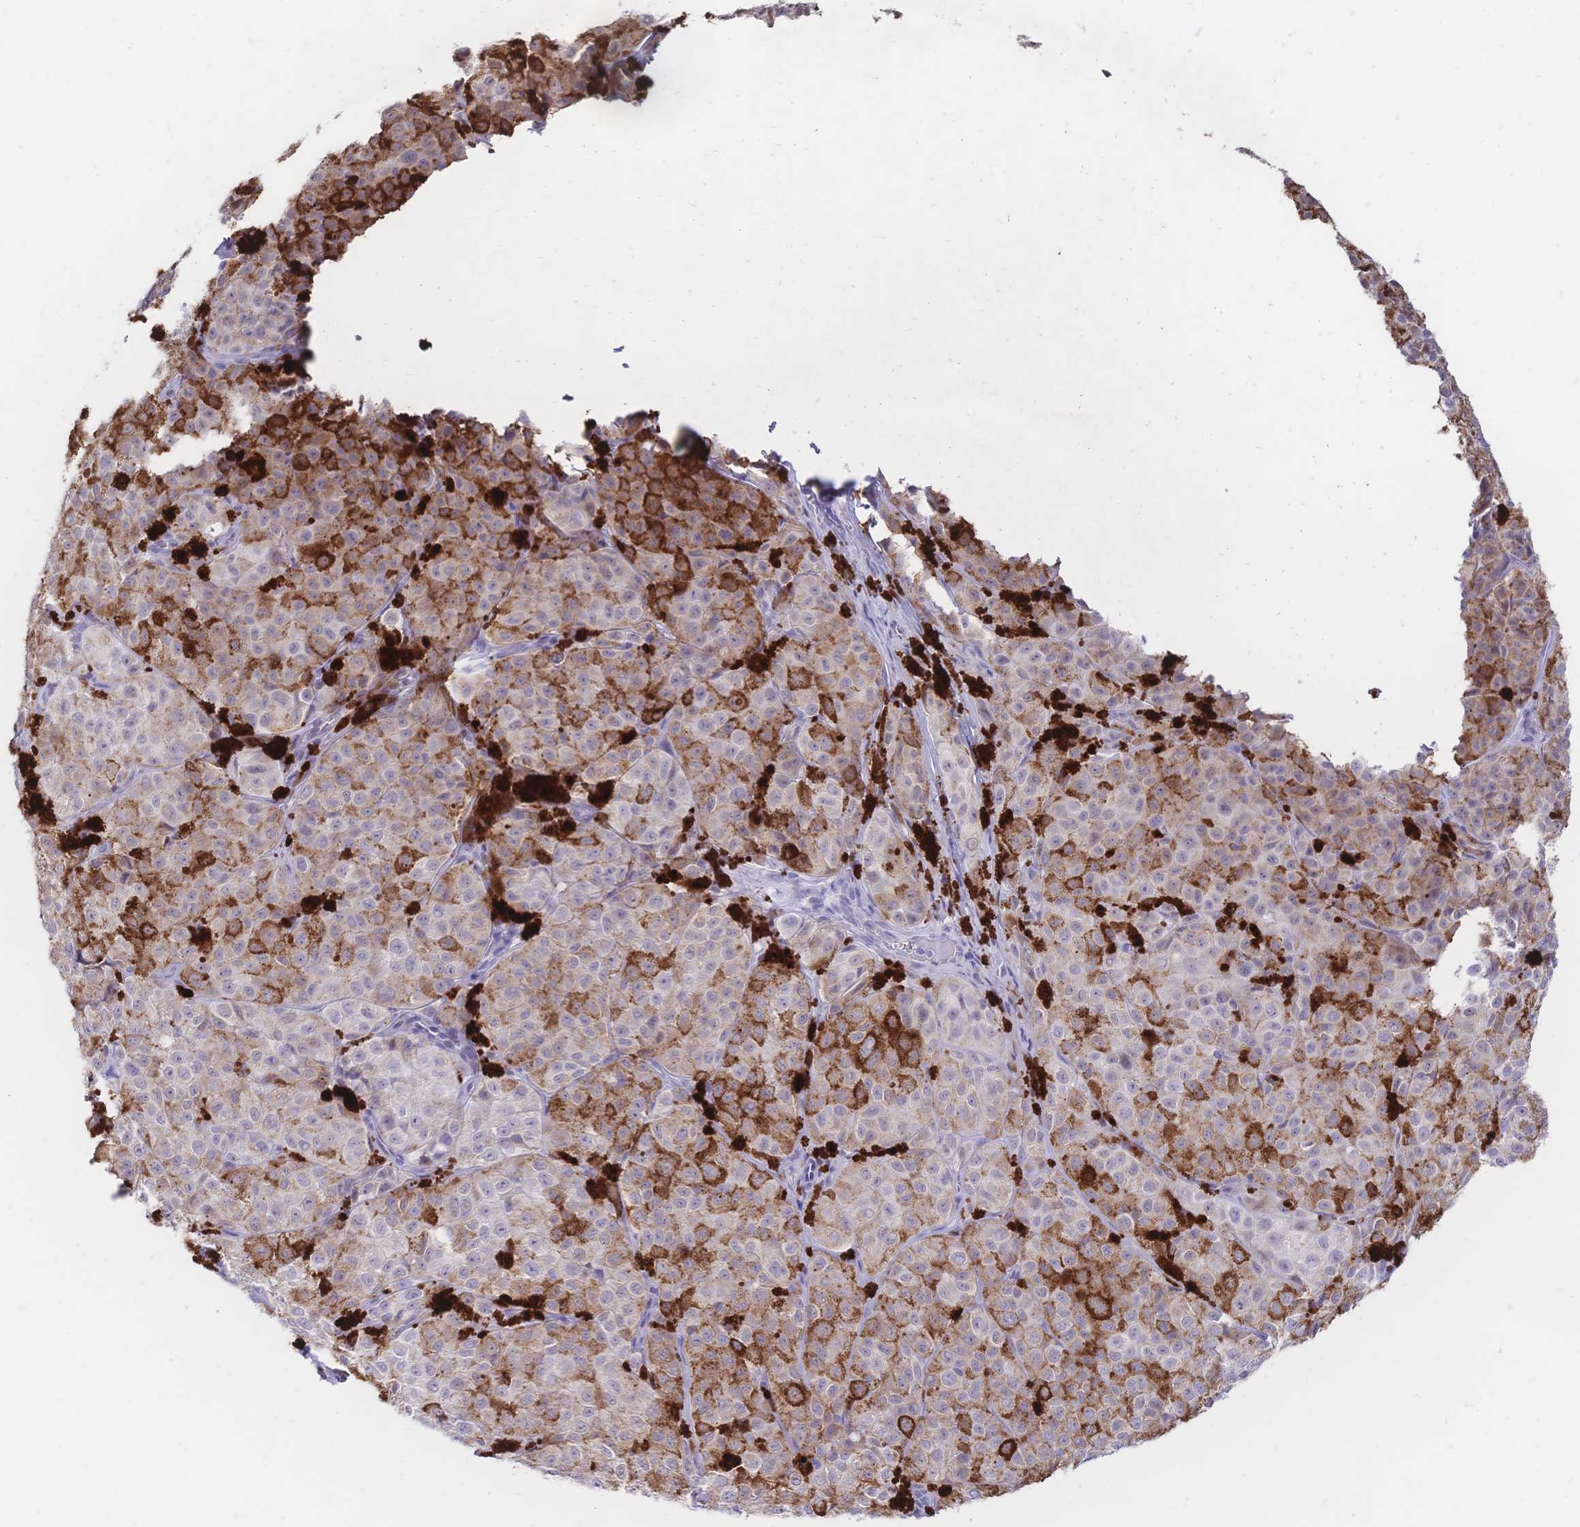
{"staining": {"intensity": "strong", "quantity": "<25%", "location": "cytoplasmic/membranous"}, "tissue": "melanoma", "cell_type": "Tumor cells", "image_type": "cancer", "snomed": [{"axis": "morphology", "description": "Malignant melanoma, NOS"}, {"axis": "topography", "description": "Skin"}], "caption": "The immunohistochemical stain highlights strong cytoplasmic/membranous staining in tumor cells of melanoma tissue. (DAB IHC, brown staining for protein, blue staining for nuclei).", "gene": "CLEC18B", "patient": {"sex": "male", "age": 61}}